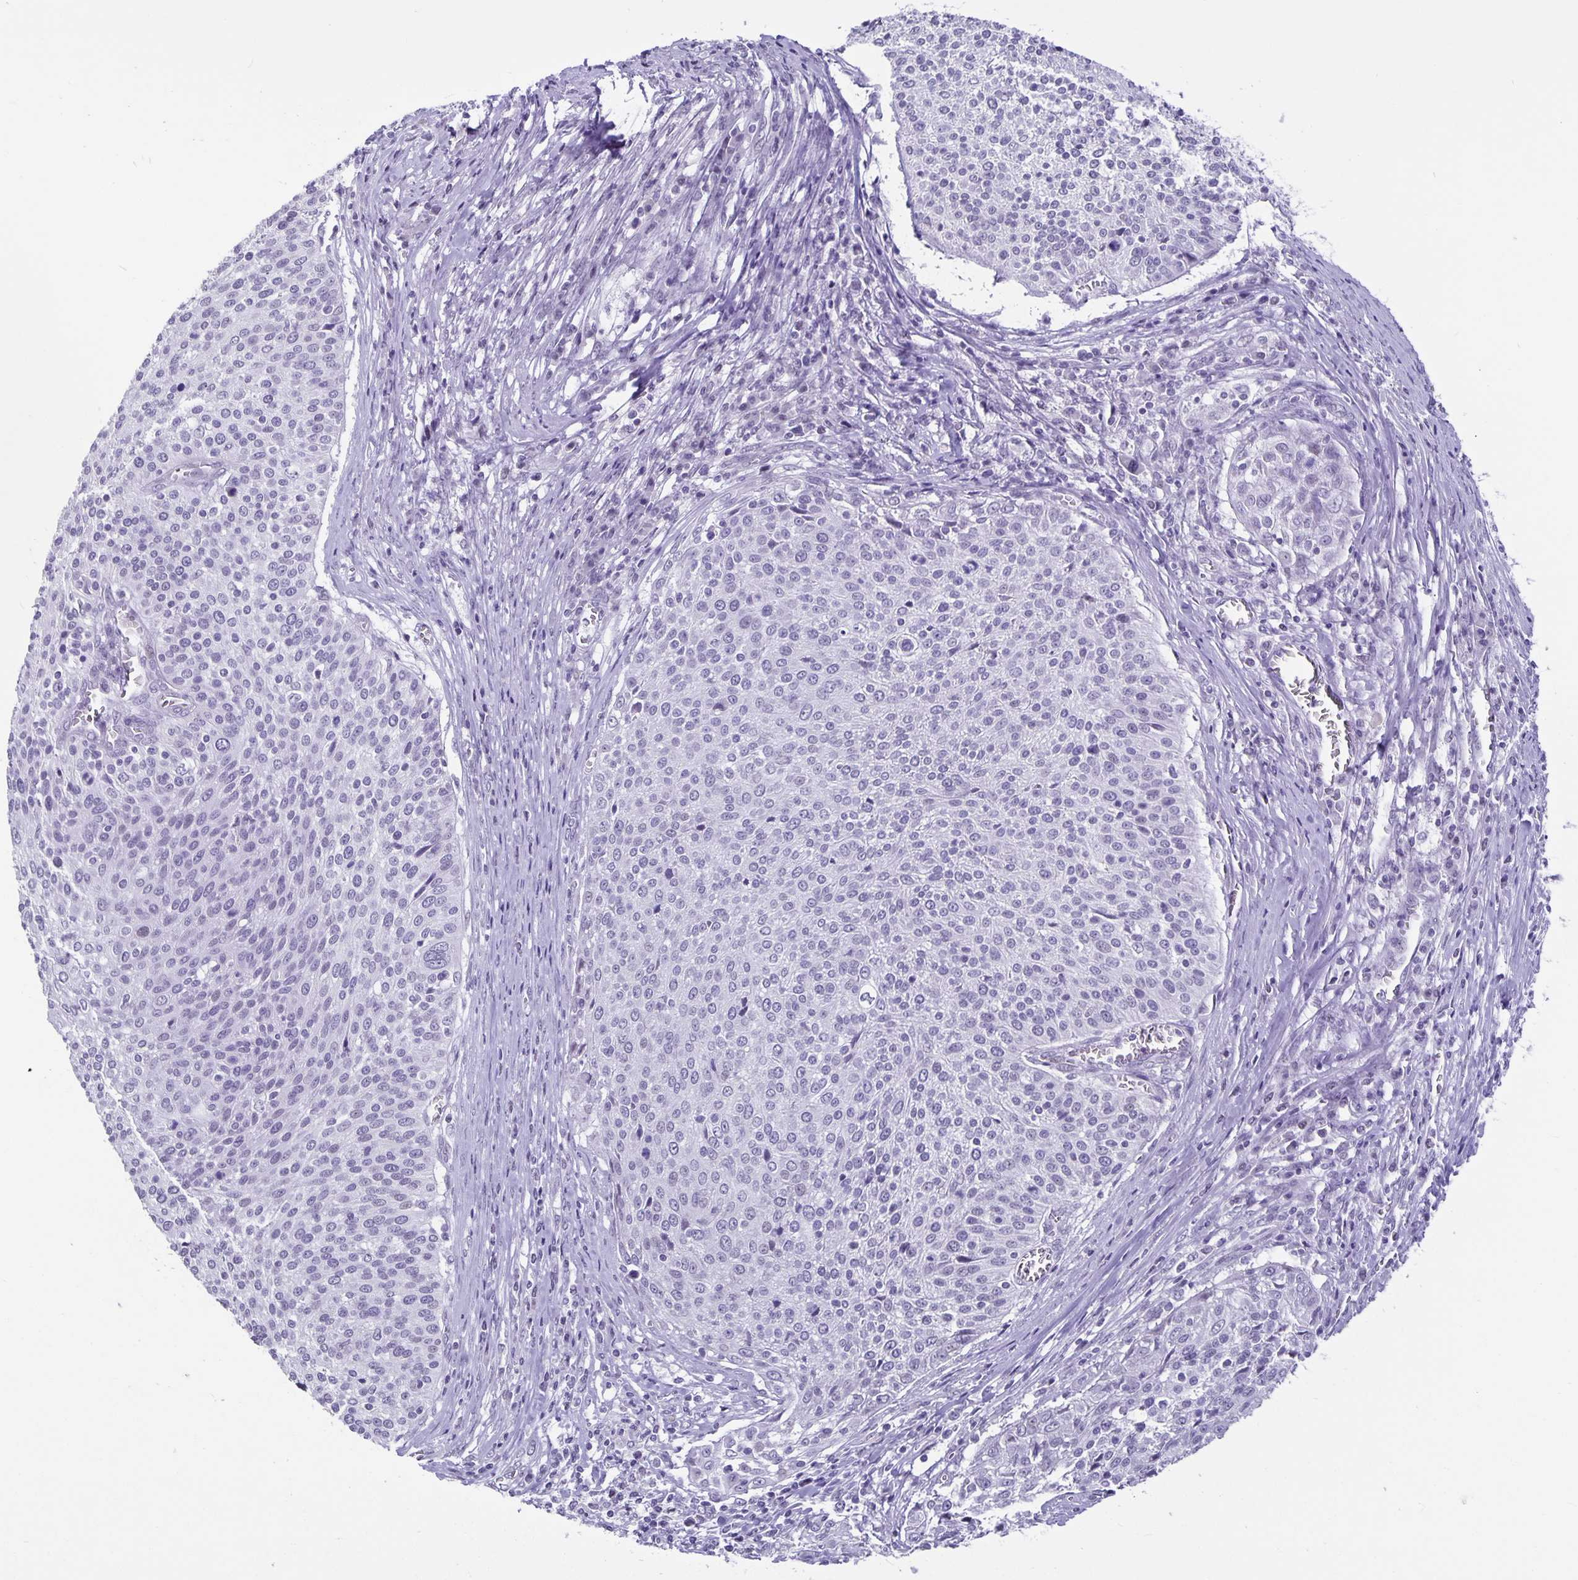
{"staining": {"intensity": "negative", "quantity": "none", "location": "none"}, "tissue": "cervical cancer", "cell_type": "Tumor cells", "image_type": "cancer", "snomed": [{"axis": "morphology", "description": "Squamous cell carcinoma, NOS"}, {"axis": "topography", "description": "Cervix"}], "caption": "A photomicrograph of human squamous cell carcinoma (cervical) is negative for staining in tumor cells.", "gene": "OLIG2", "patient": {"sex": "female", "age": 31}}